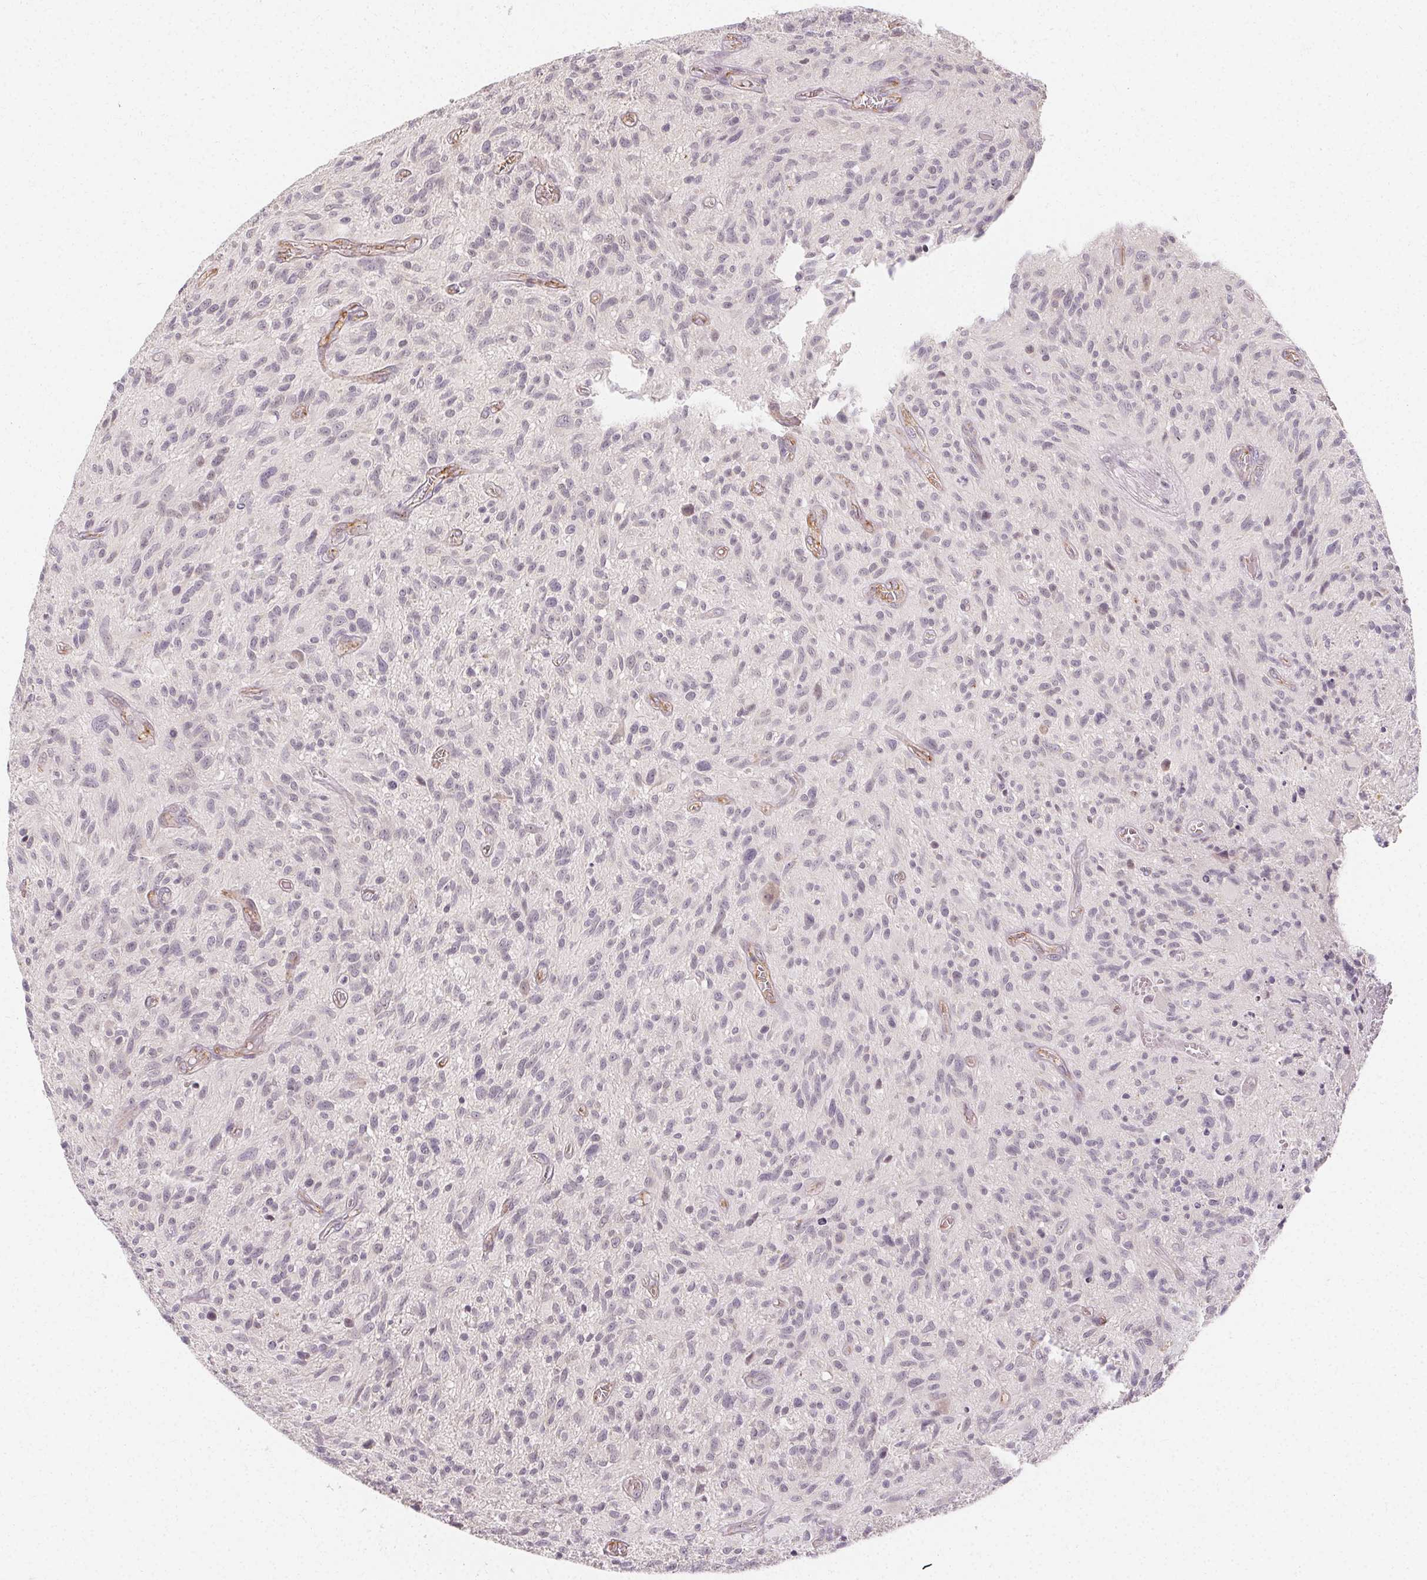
{"staining": {"intensity": "negative", "quantity": "none", "location": "none"}, "tissue": "glioma", "cell_type": "Tumor cells", "image_type": "cancer", "snomed": [{"axis": "morphology", "description": "Glioma, malignant, High grade"}, {"axis": "topography", "description": "Brain"}], "caption": "The micrograph demonstrates no staining of tumor cells in malignant high-grade glioma. (Brightfield microscopy of DAB IHC at high magnification).", "gene": "CLCNKB", "patient": {"sex": "male", "age": 75}}